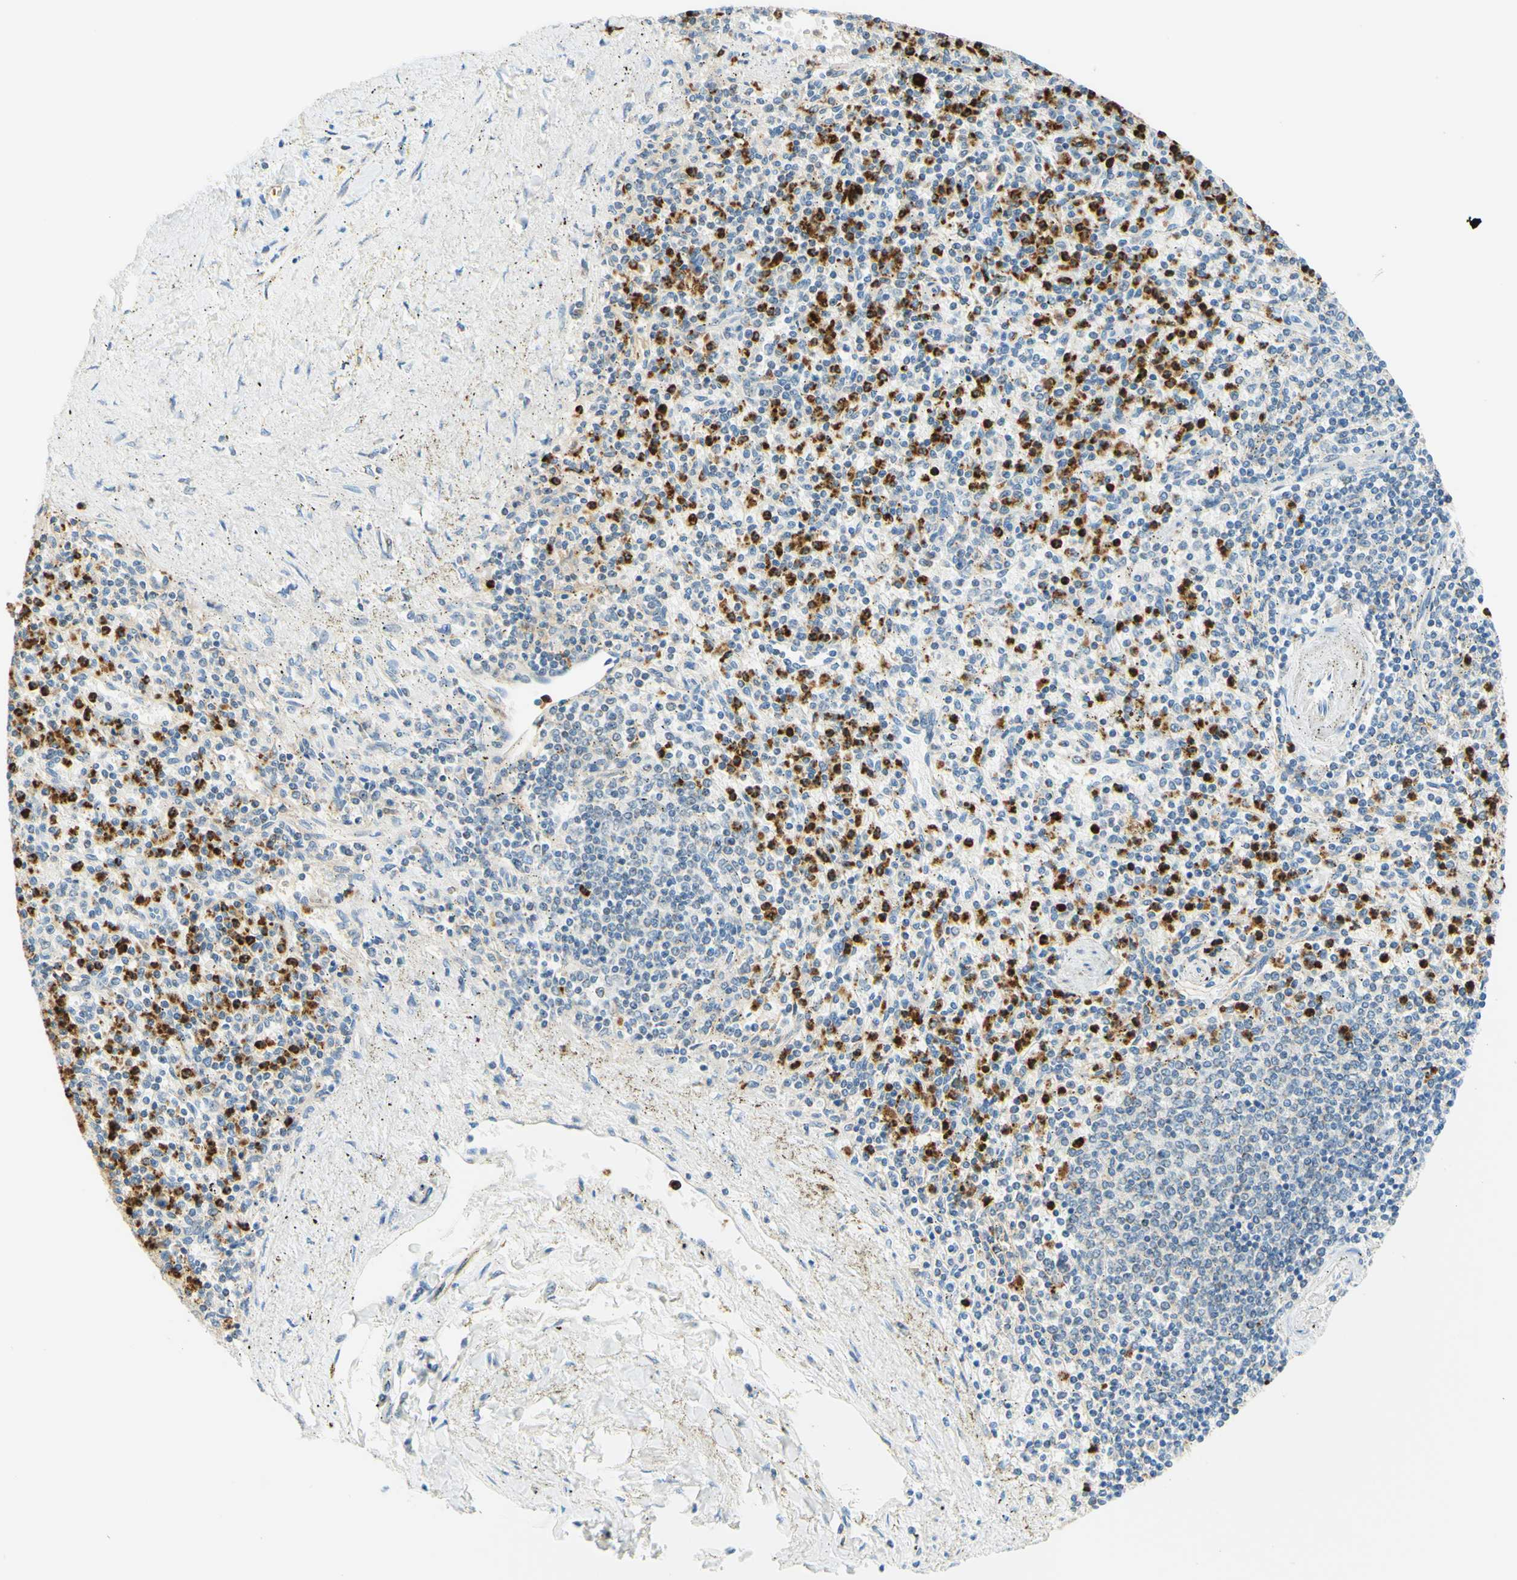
{"staining": {"intensity": "moderate", "quantity": "25%-75%", "location": "cytoplasmic/membranous"}, "tissue": "spleen", "cell_type": "Cells in red pulp", "image_type": "normal", "snomed": [{"axis": "morphology", "description": "Normal tissue, NOS"}, {"axis": "topography", "description": "Spleen"}], "caption": "This histopathology image shows immunohistochemistry (IHC) staining of benign human spleen, with medium moderate cytoplasmic/membranous expression in about 25%-75% of cells in red pulp.", "gene": "TREM2", "patient": {"sex": "male", "age": 72}}